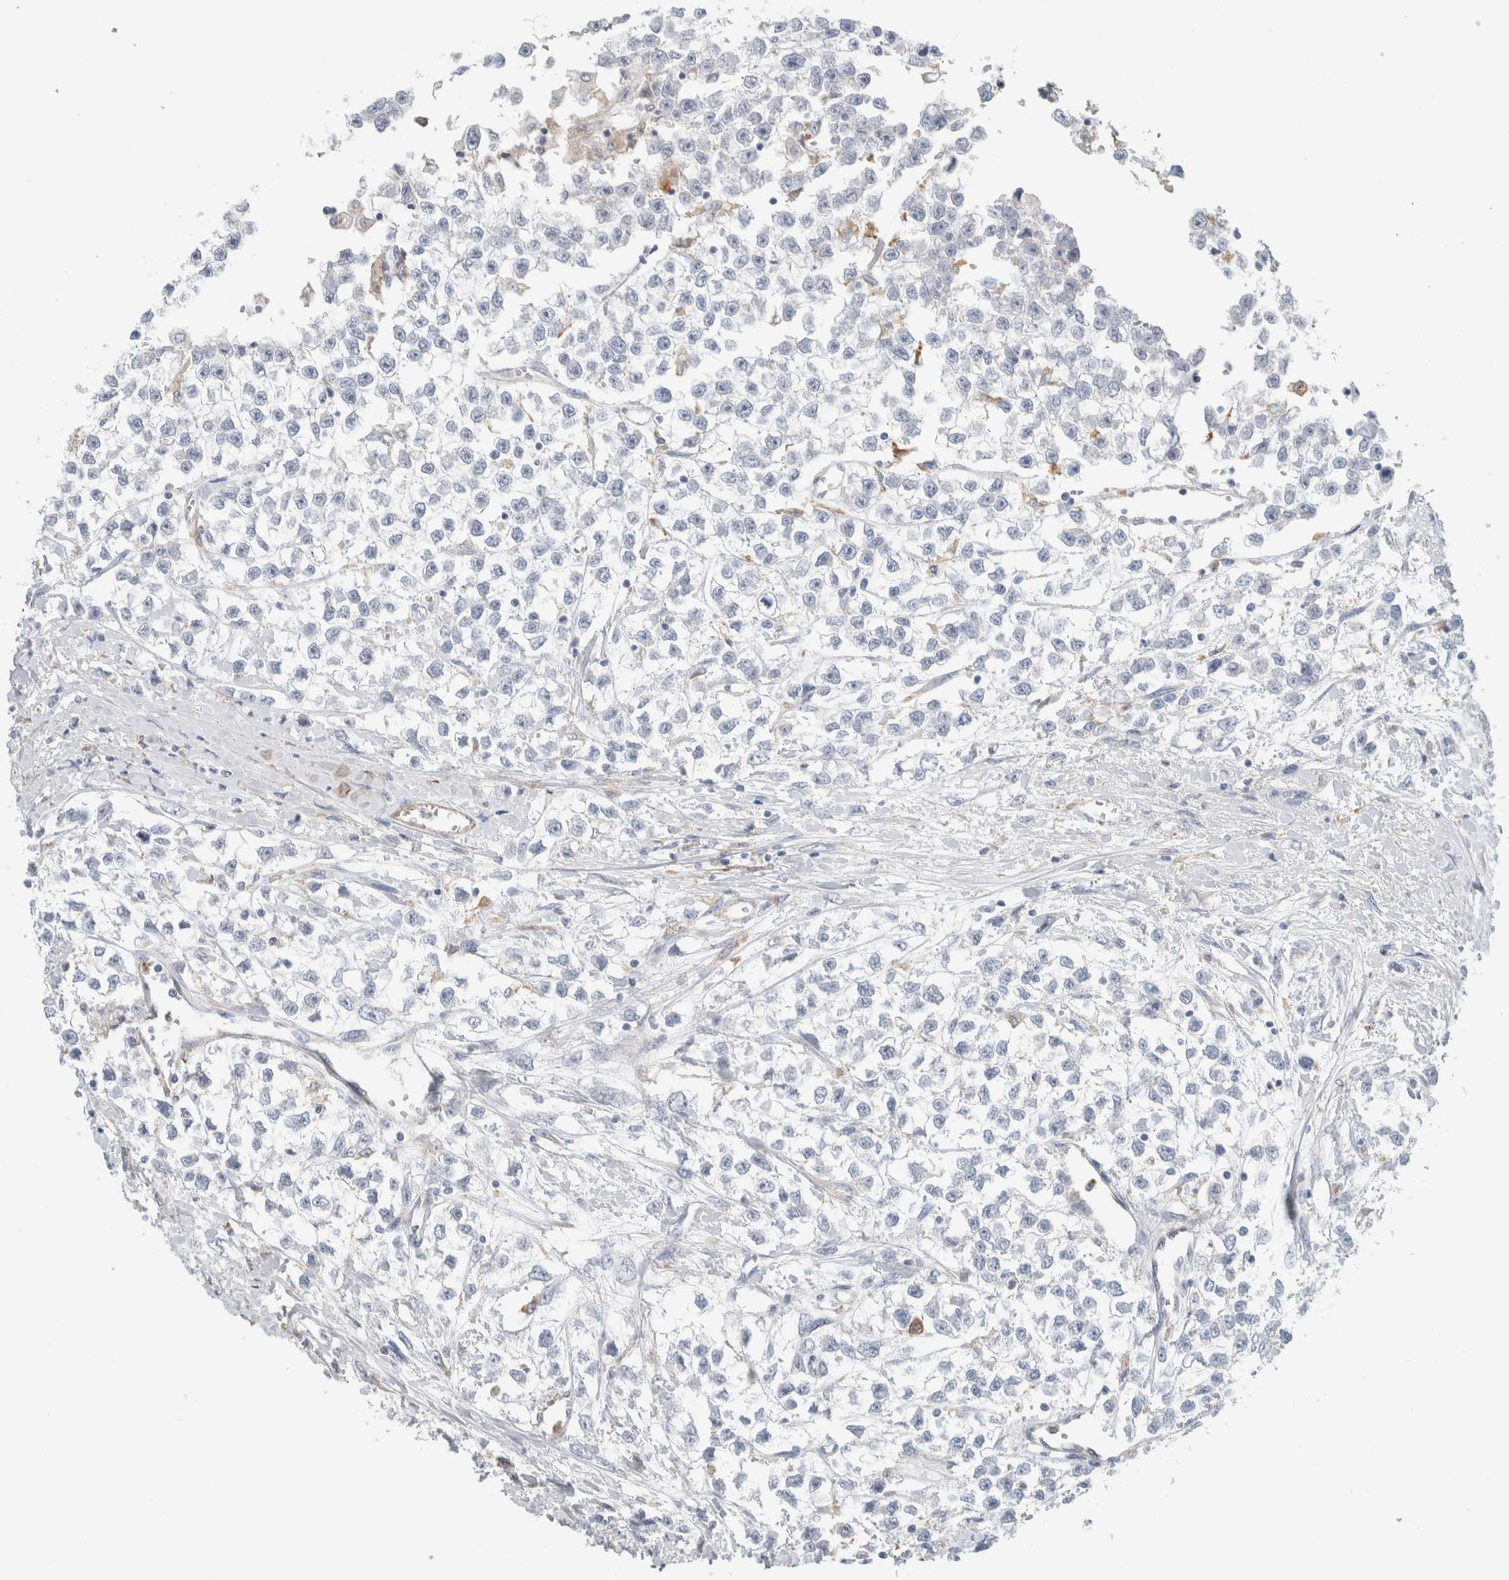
{"staining": {"intensity": "negative", "quantity": "none", "location": "none"}, "tissue": "testis cancer", "cell_type": "Tumor cells", "image_type": "cancer", "snomed": [{"axis": "morphology", "description": "Seminoma, NOS"}, {"axis": "morphology", "description": "Carcinoma, Embryonal, NOS"}, {"axis": "topography", "description": "Testis"}], "caption": "Human testis seminoma stained for a protein using immunohistochemistry shows no positivity in tumor cells.", "gene": "LY86", "patient": {"sex": "male", "age": 51}}